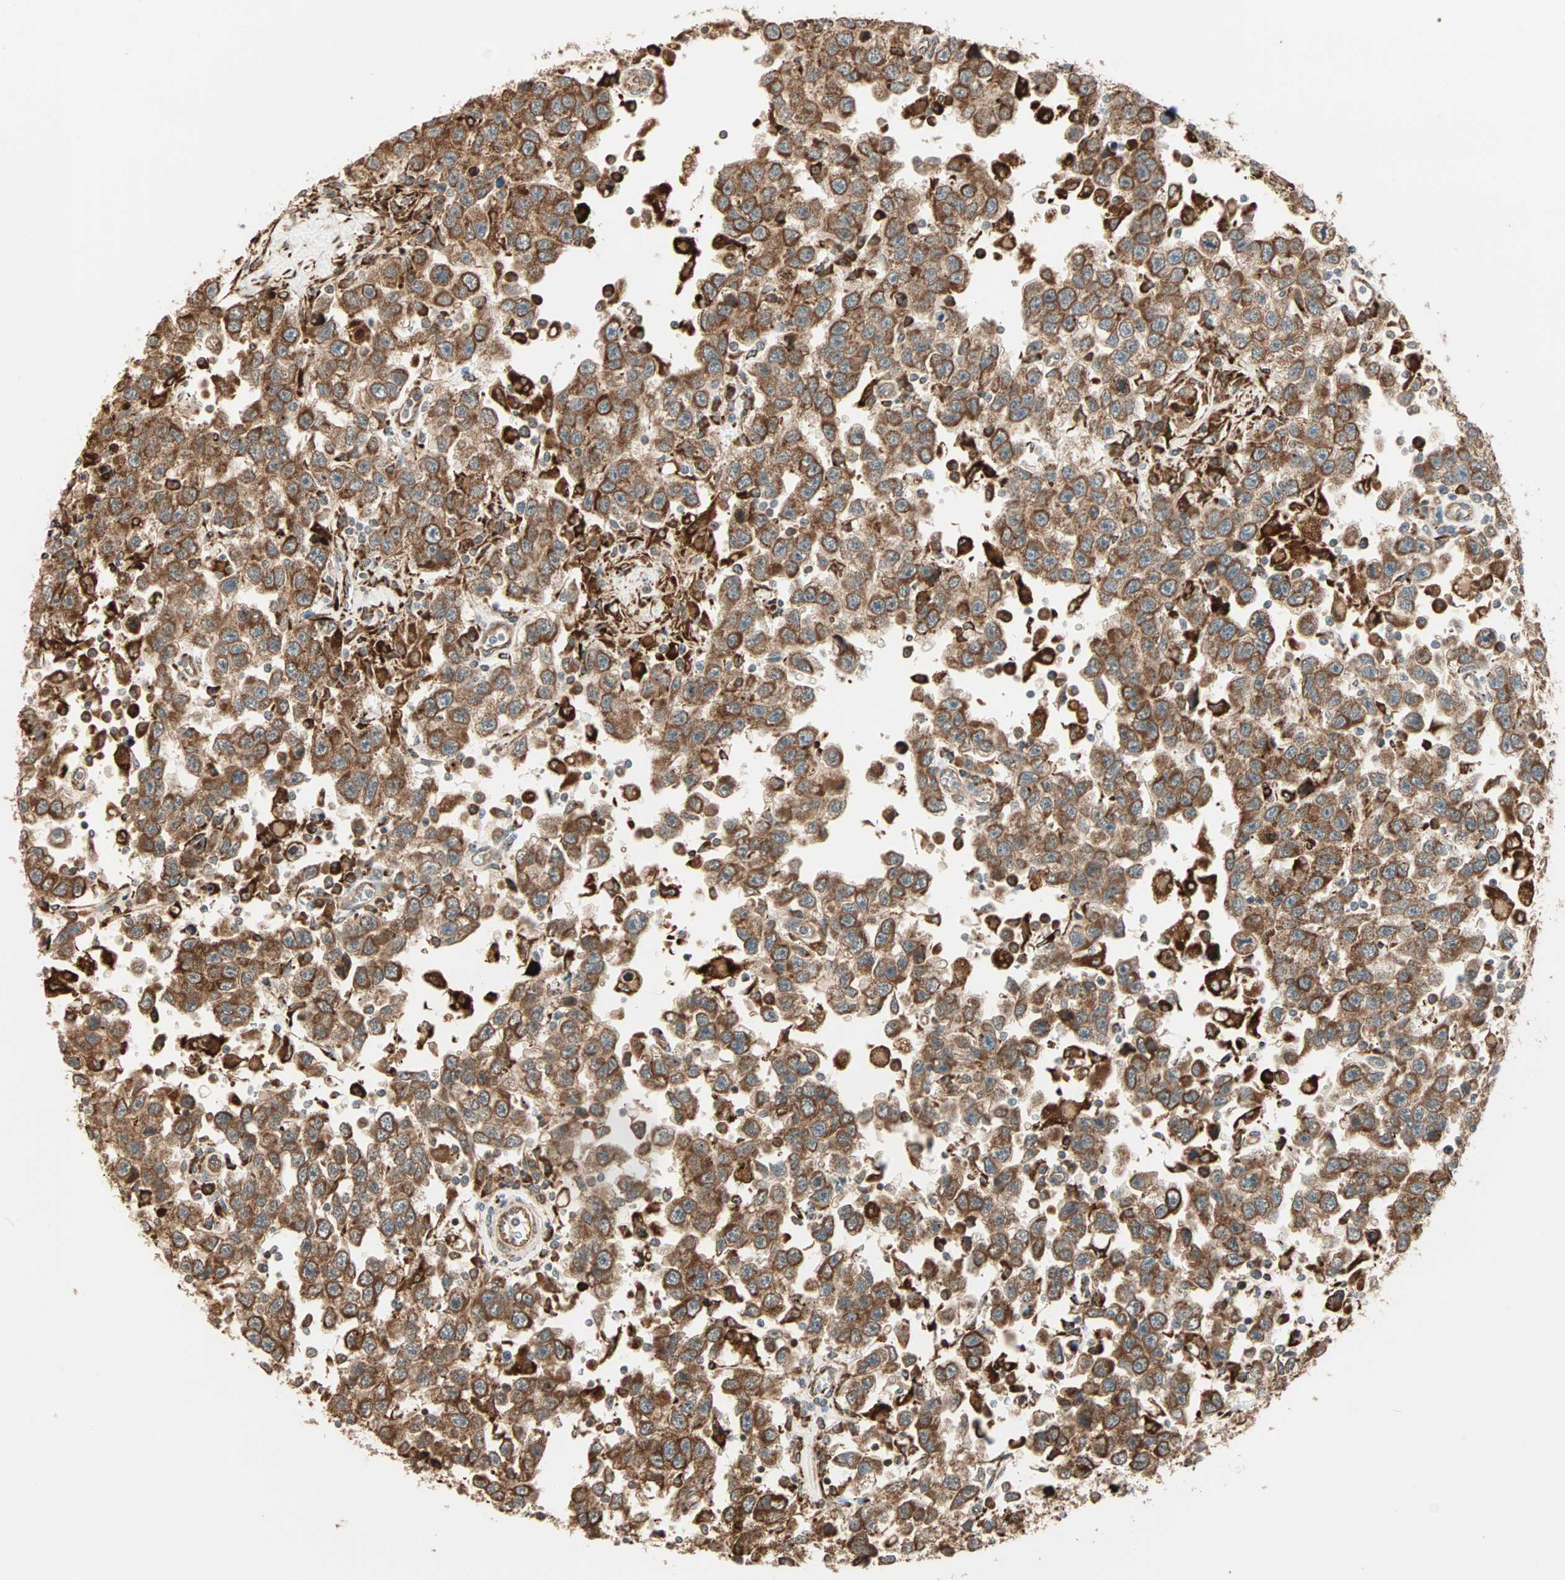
{"staining": {"intensity": "strong", "quantity": ">75%", "location": "cytoplasmic/membranous"}, "tissue": "testis cancer", "cell_type": "Tumor cells", "image_type": "cancer", "snomed": [{"axis": "morphology", "description": "Seminoma, NOS"}, {"axis": "topography", "description": "Testis"}], "caption": "A photomicrograph of testis cancer stained for a protein demonstrates strong cytoplasmic/membranous brown staining in tumor cells.", "gene": "P4HA1", "patient": {"sex": "male", "age": 41}}